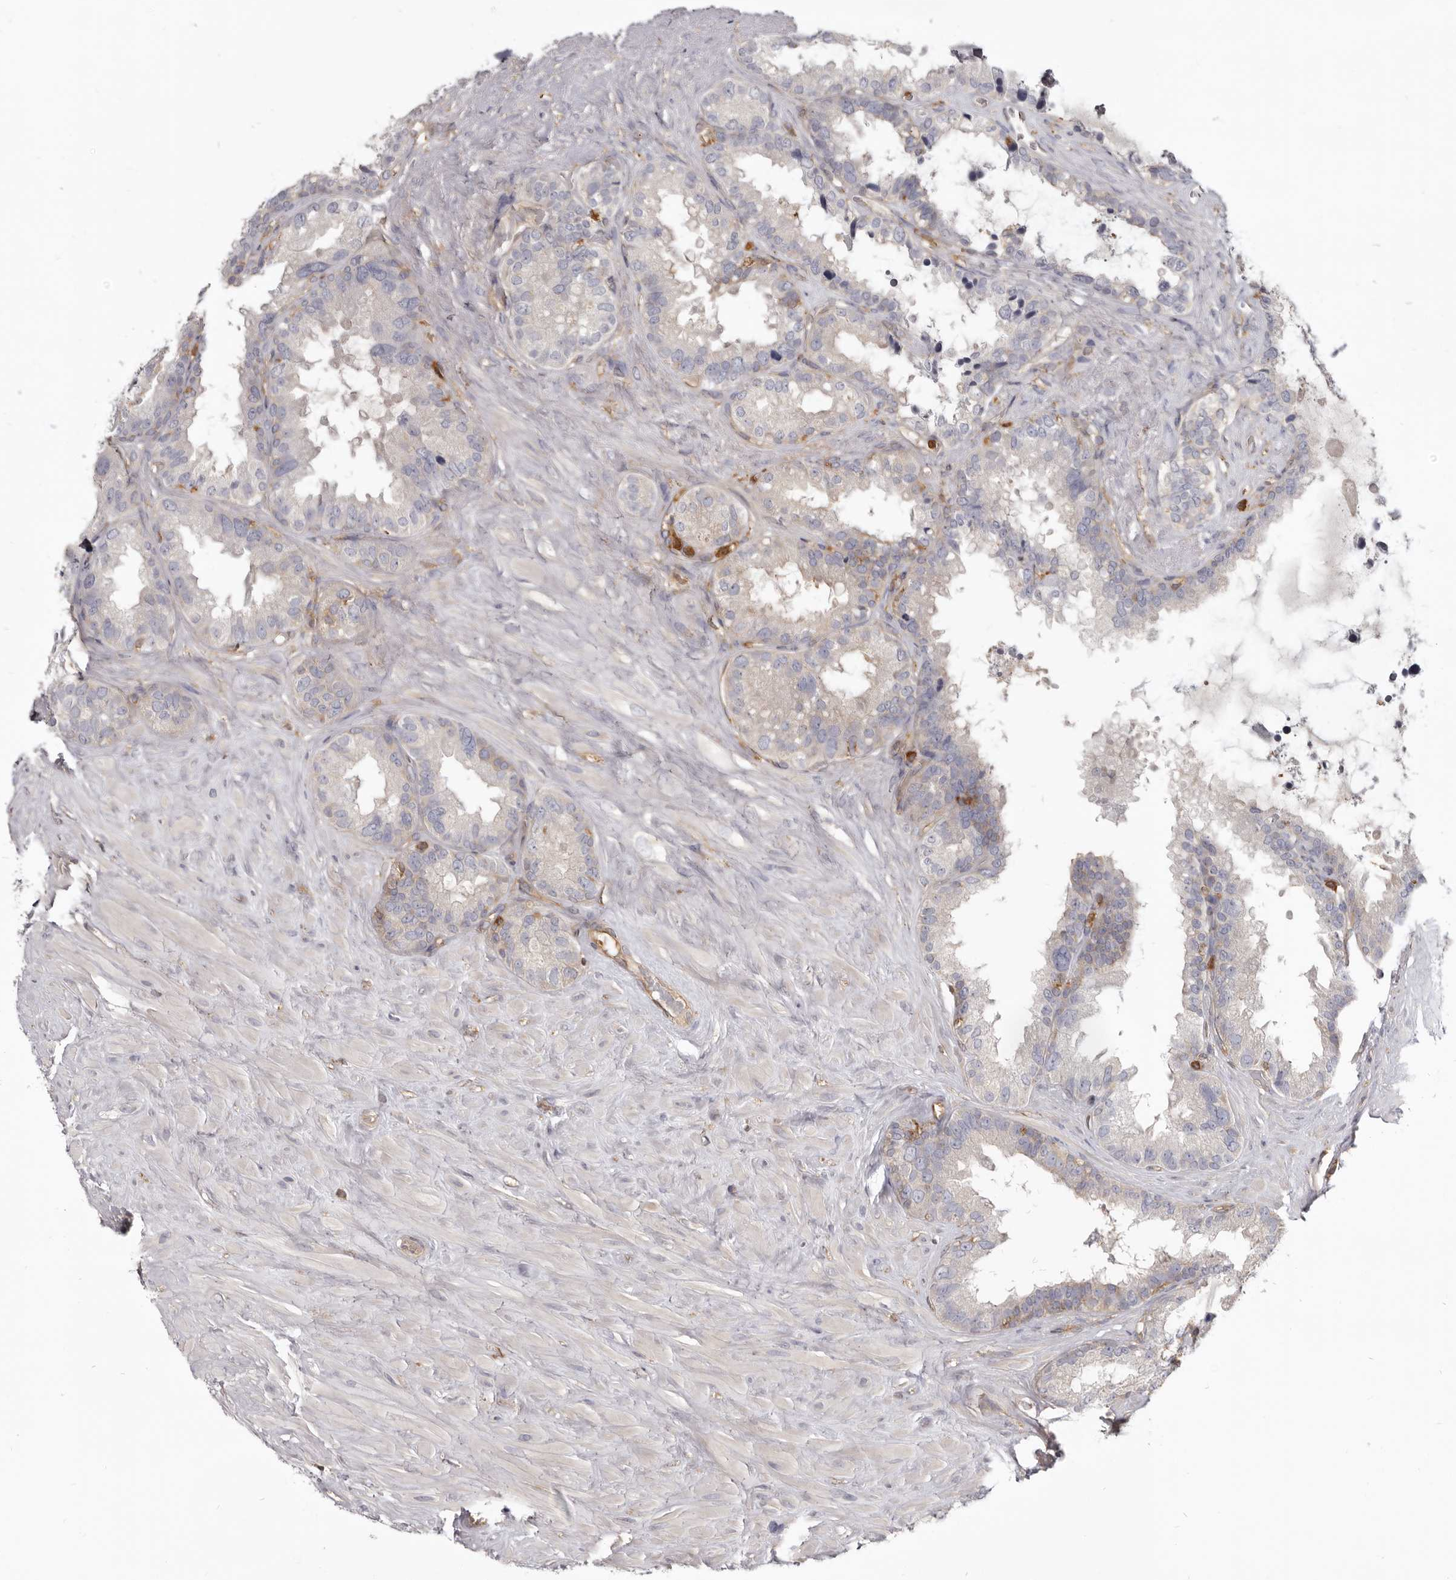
{"staining": {"intensity": "negative", "quantity": "none", "location": "none"}, "tissue": "seminal vesicle", "cell_type": "Glandular cells", "image_type": "normal", "snomed": [{"axis": "morphology", "description": "Normal tissue, NOS"}, {"axis": "topography", "description": "Seminal veicle"}], "caption": "Immunohistochemistry (IHC) histopathology image of unremarkable human seminal vesicle stained for a protein (brown), which reveals no staining in glandular cells.", "gene": "CBL", "patient": {"sex": "male", "age": 80}}